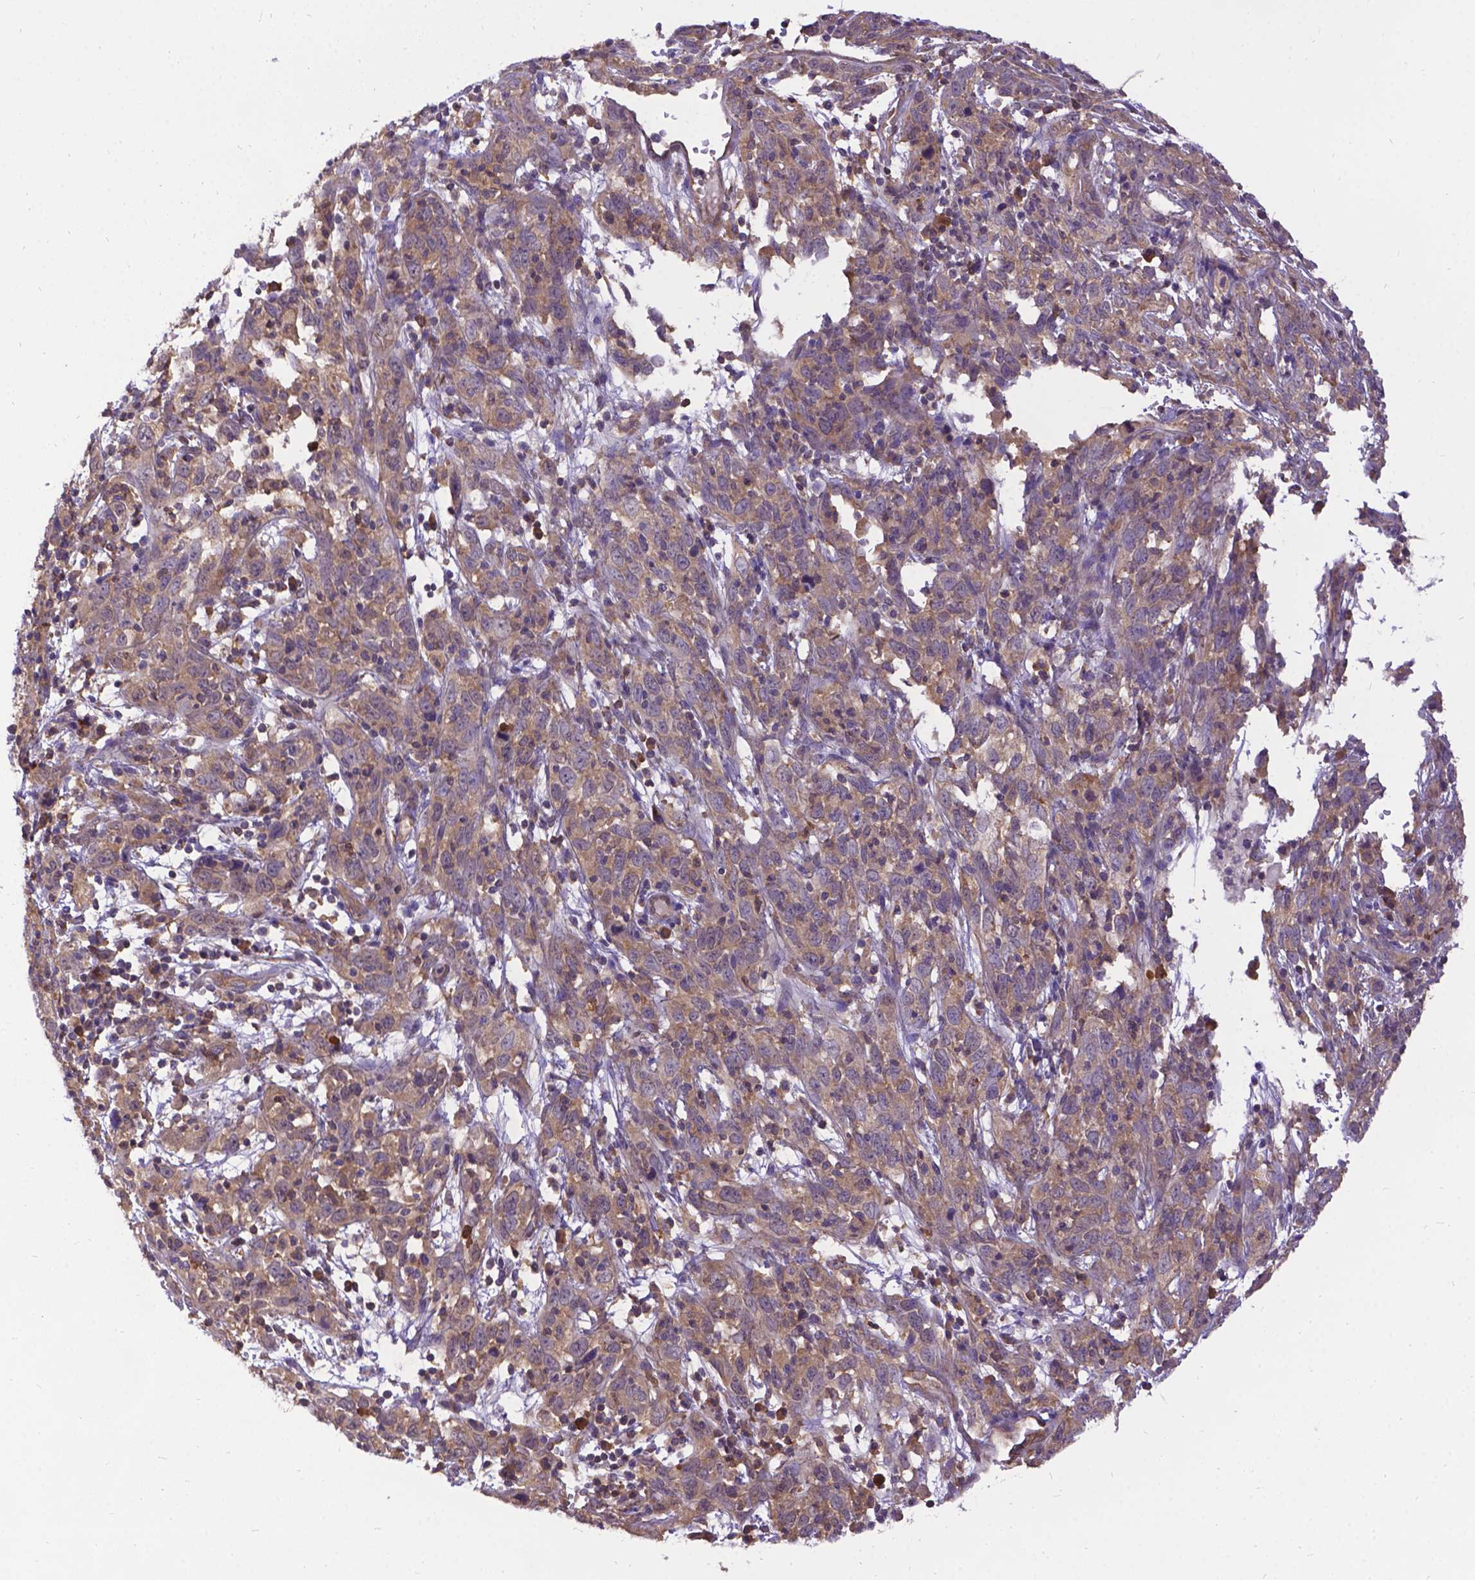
{"staining": {"intensity": "weak", "quantity": "25%-75%", "location": "cytoplasmic/membranous"}, "tissue": "cervical cancer", "cell_type": "Tumor cells", "image_type": "cancer", "snomed": [{"axis": "morphology", "description": "Adenocarcinoma, NOS"}, {"axis": "topography", "description": "Cervix"}], "caption": "There is low levels of weak cytoplasmic/membranous expression in tumor cells of cervical cancer (adenocarcinoma), as demonstrated by immunohistochemical staining (brown color).", "gene": "DENND6A", "patient": {"sex": "female", "age": 40}}